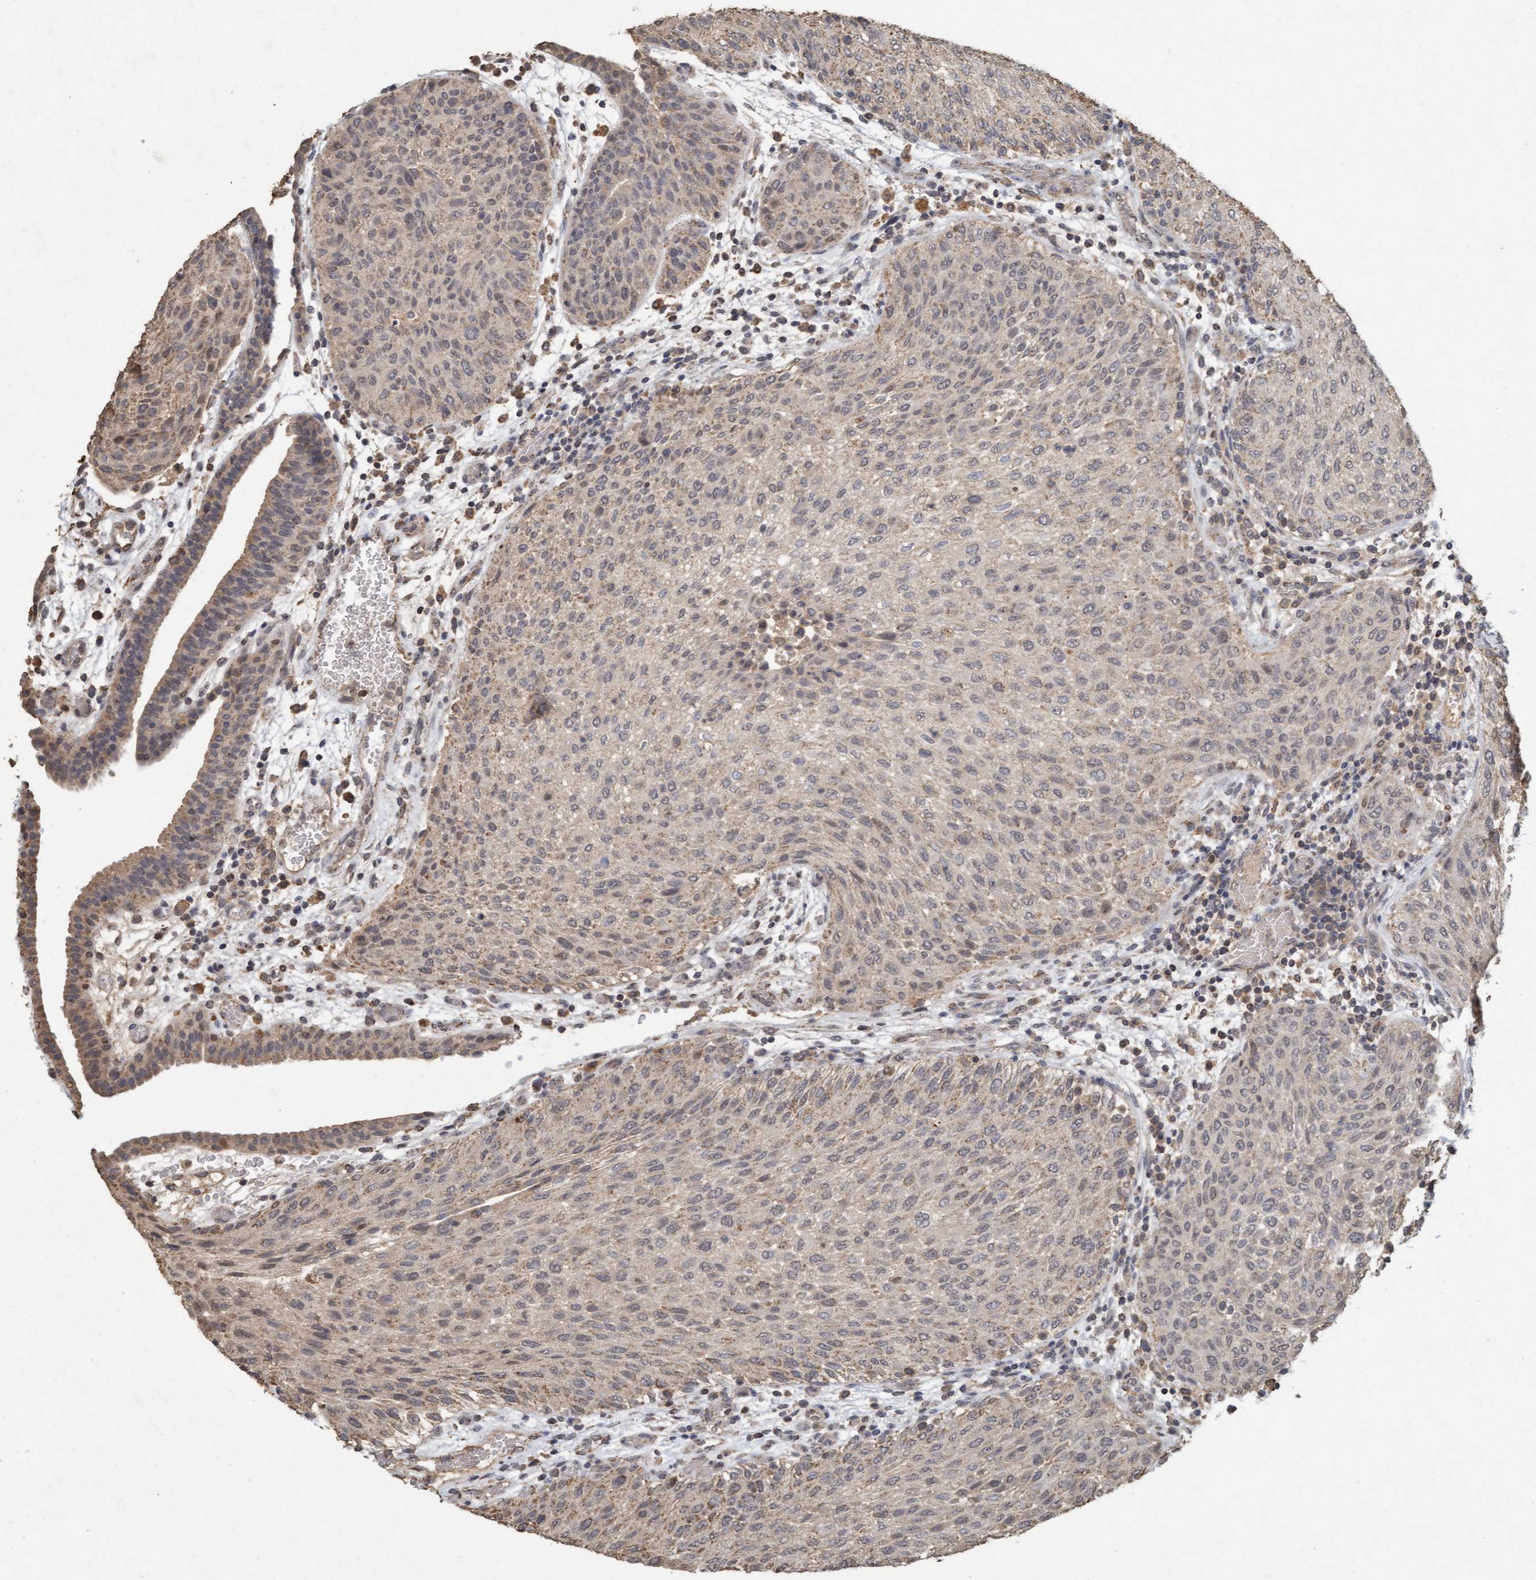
{"staining": {"intensity": "weak", "quantity": "25%-75%", "location": "cytoplasmic/membranous"}, "tissue": "urothelial cancer", "cell_type": "Tumor cells", "image_type": "cancer", "snomed": [{"axis": "morphology", "description": "Urothelial carcinoma, Low grade"}, {"axis": "morphology", "description": "Urothelial carcinoma, High grade"}, {"axis": "topography", "description": "Urinary bladder"}], "caption": "High-grade urothelial carcinoma stained with DAB immunohistochemistry reveals low levels of weak cytoplasmic/membranous staining in approximately 25%-75% of tumor cells.", "gene": "VSIG8", "patient": {"sex": "male", "age": 35}}